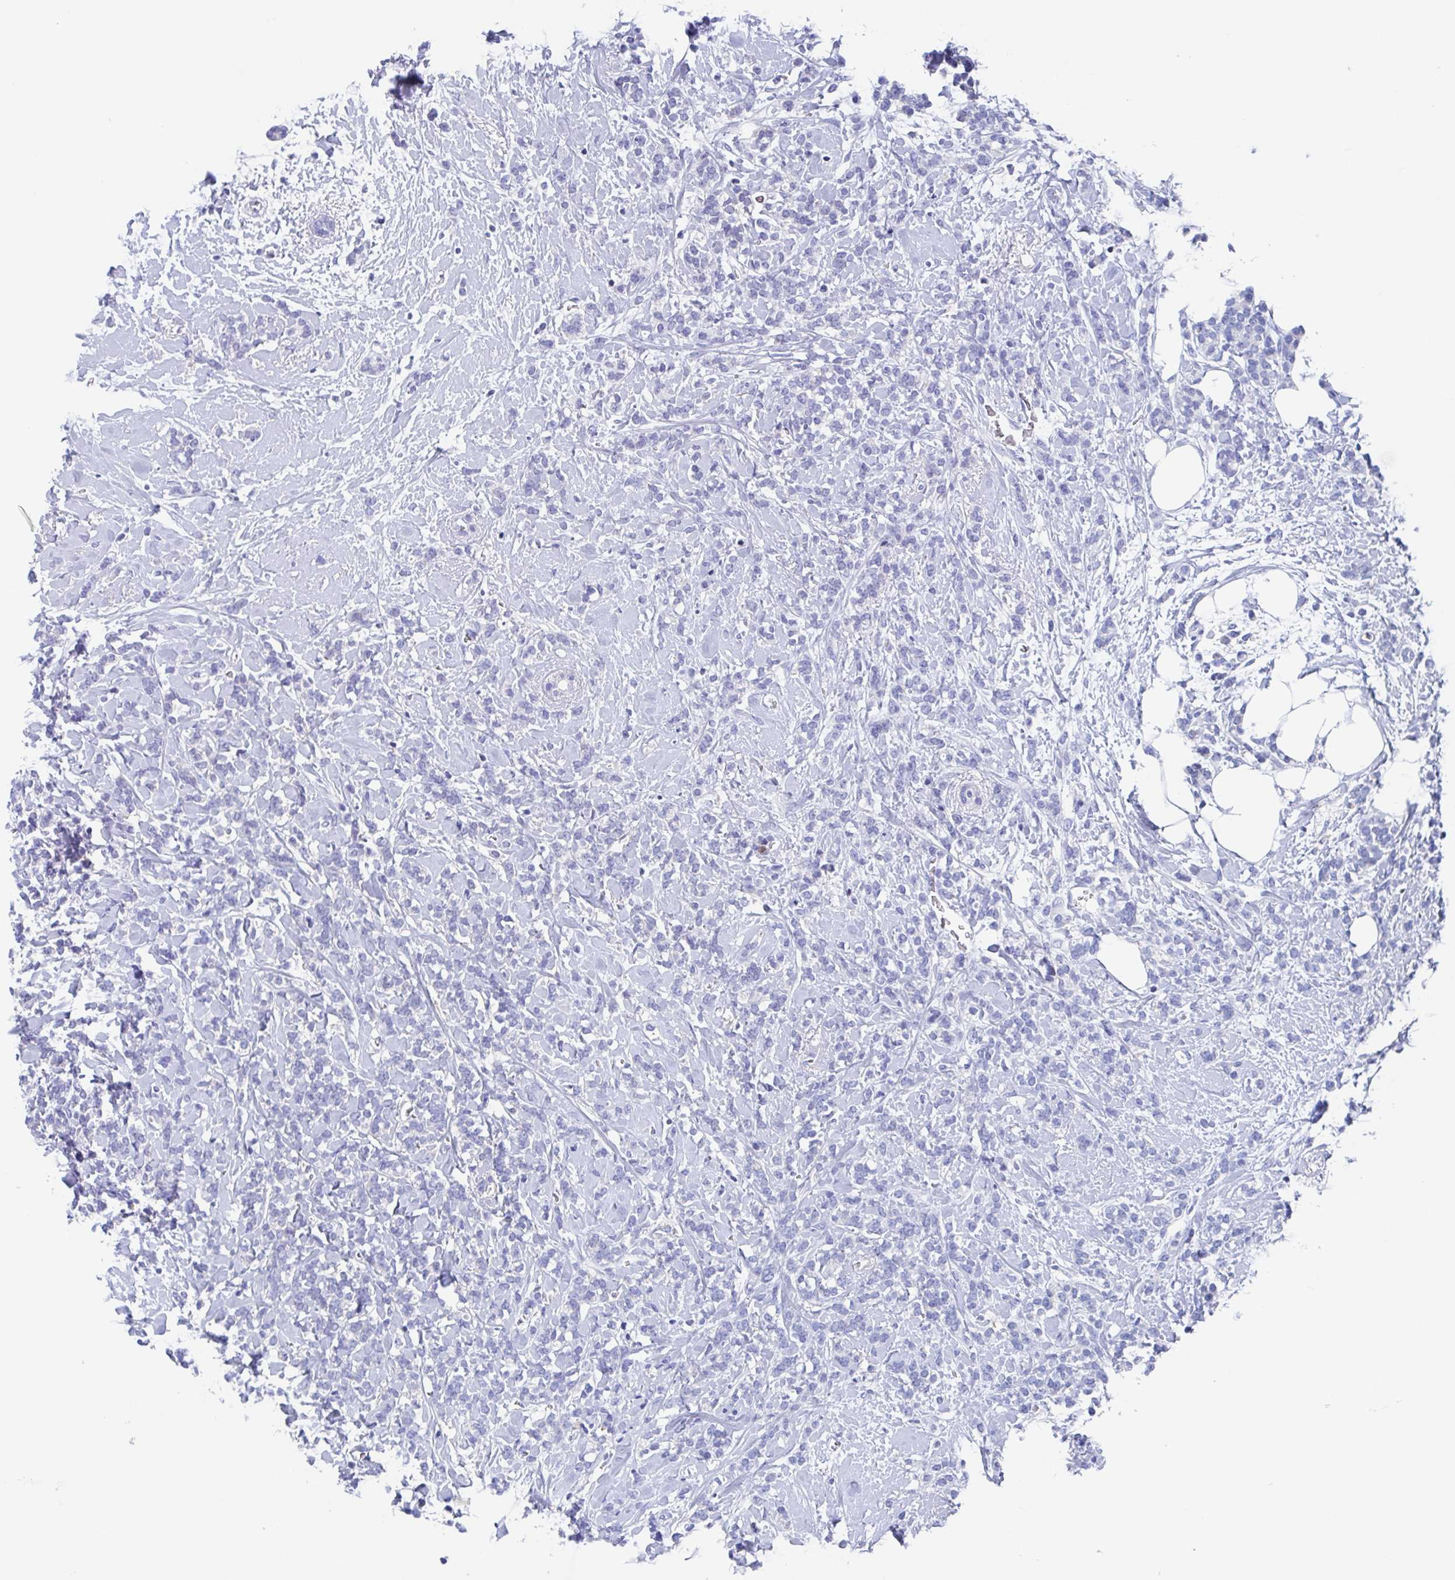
{"staining": {"intensity": "negative", "quantity": "none", "location": "none"}, "tissue": "breast cancer", "cell_type": "Tumor cells", "image_type": "cancer", "snomed": [{"axis": "morphology", "description": "Lobular carcinoma"}, {"axis": "topography", "description": "Breast"}], "caption": "High magnification brightfield microscopy of breast cancer (lobular carcinoma) stained with DAB (brown) and counterstained with hematoxylin (blue): tumor cells show no significant staining.", "gene": "FCGR3A", "patient": {"sex": "female", "age": 59}}